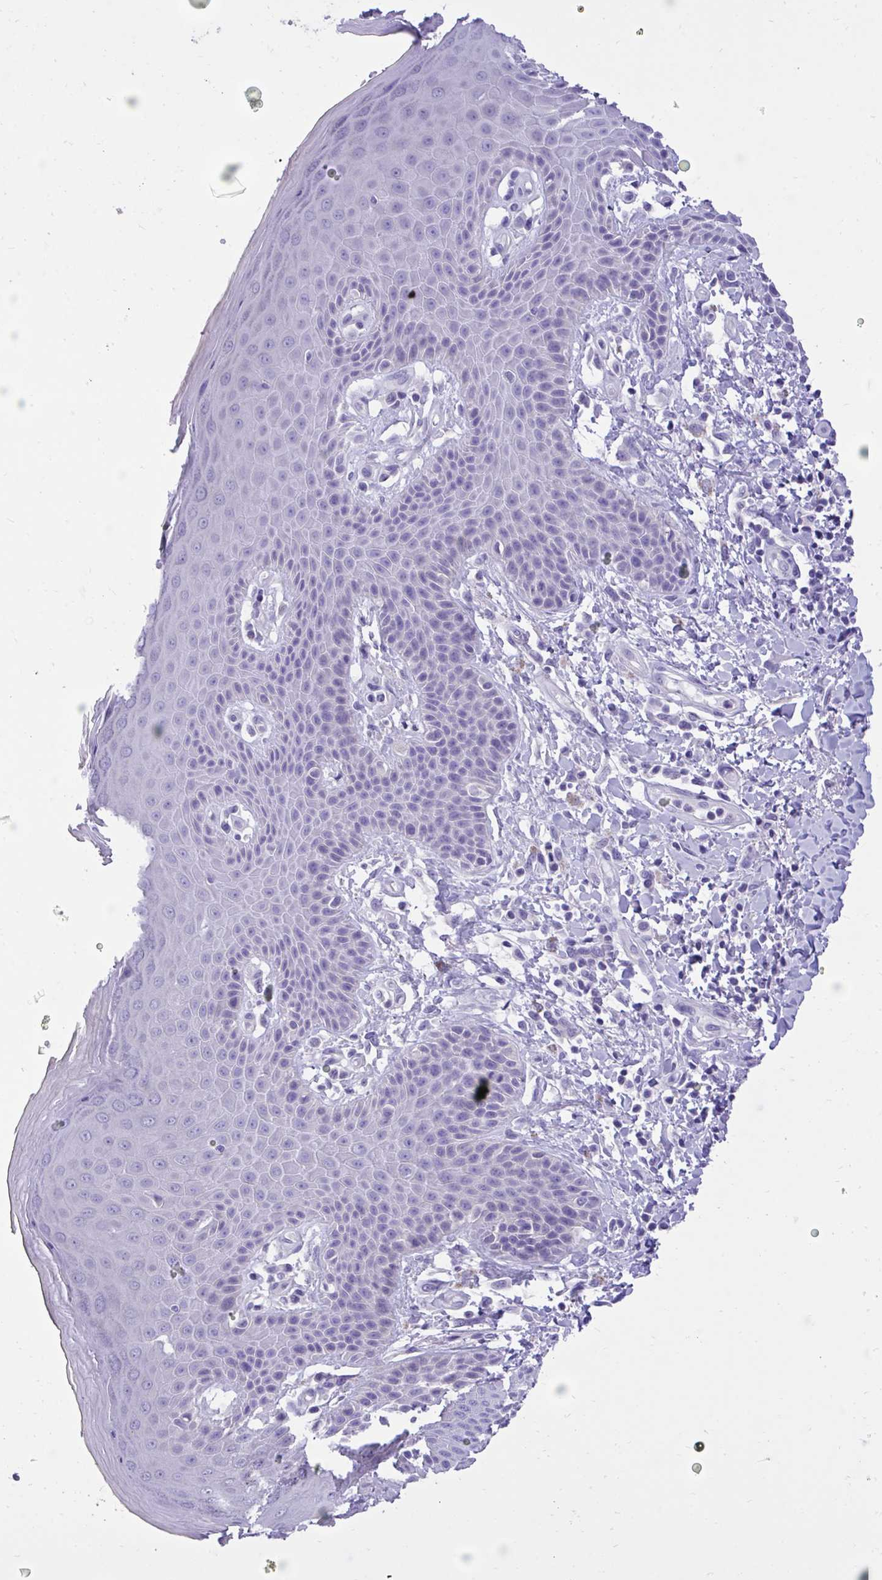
{"staining": {"intensity": "negative", "quantity": "none", "location": "none"}, "tissue": "skin", "cell_type": "Epidermal cells", "image_type": "normal", "snomed": [{"axis": "morphology", "description": "Normal tissue, NOS"}, {"axis": "topography", "description": "Anal"}, {"axis": "topography", "description": "Peripheral nerve tissue"}], "caption": "Epidermal cells show no significant protein staining in unremarkable skin. Brightfield microscopy of IHC stained with DAB (brown) and hematoxylin (blue), captured at high magnification.", "gene": "TMCO5A", "patient": {"sex": "male", "age": 51}}